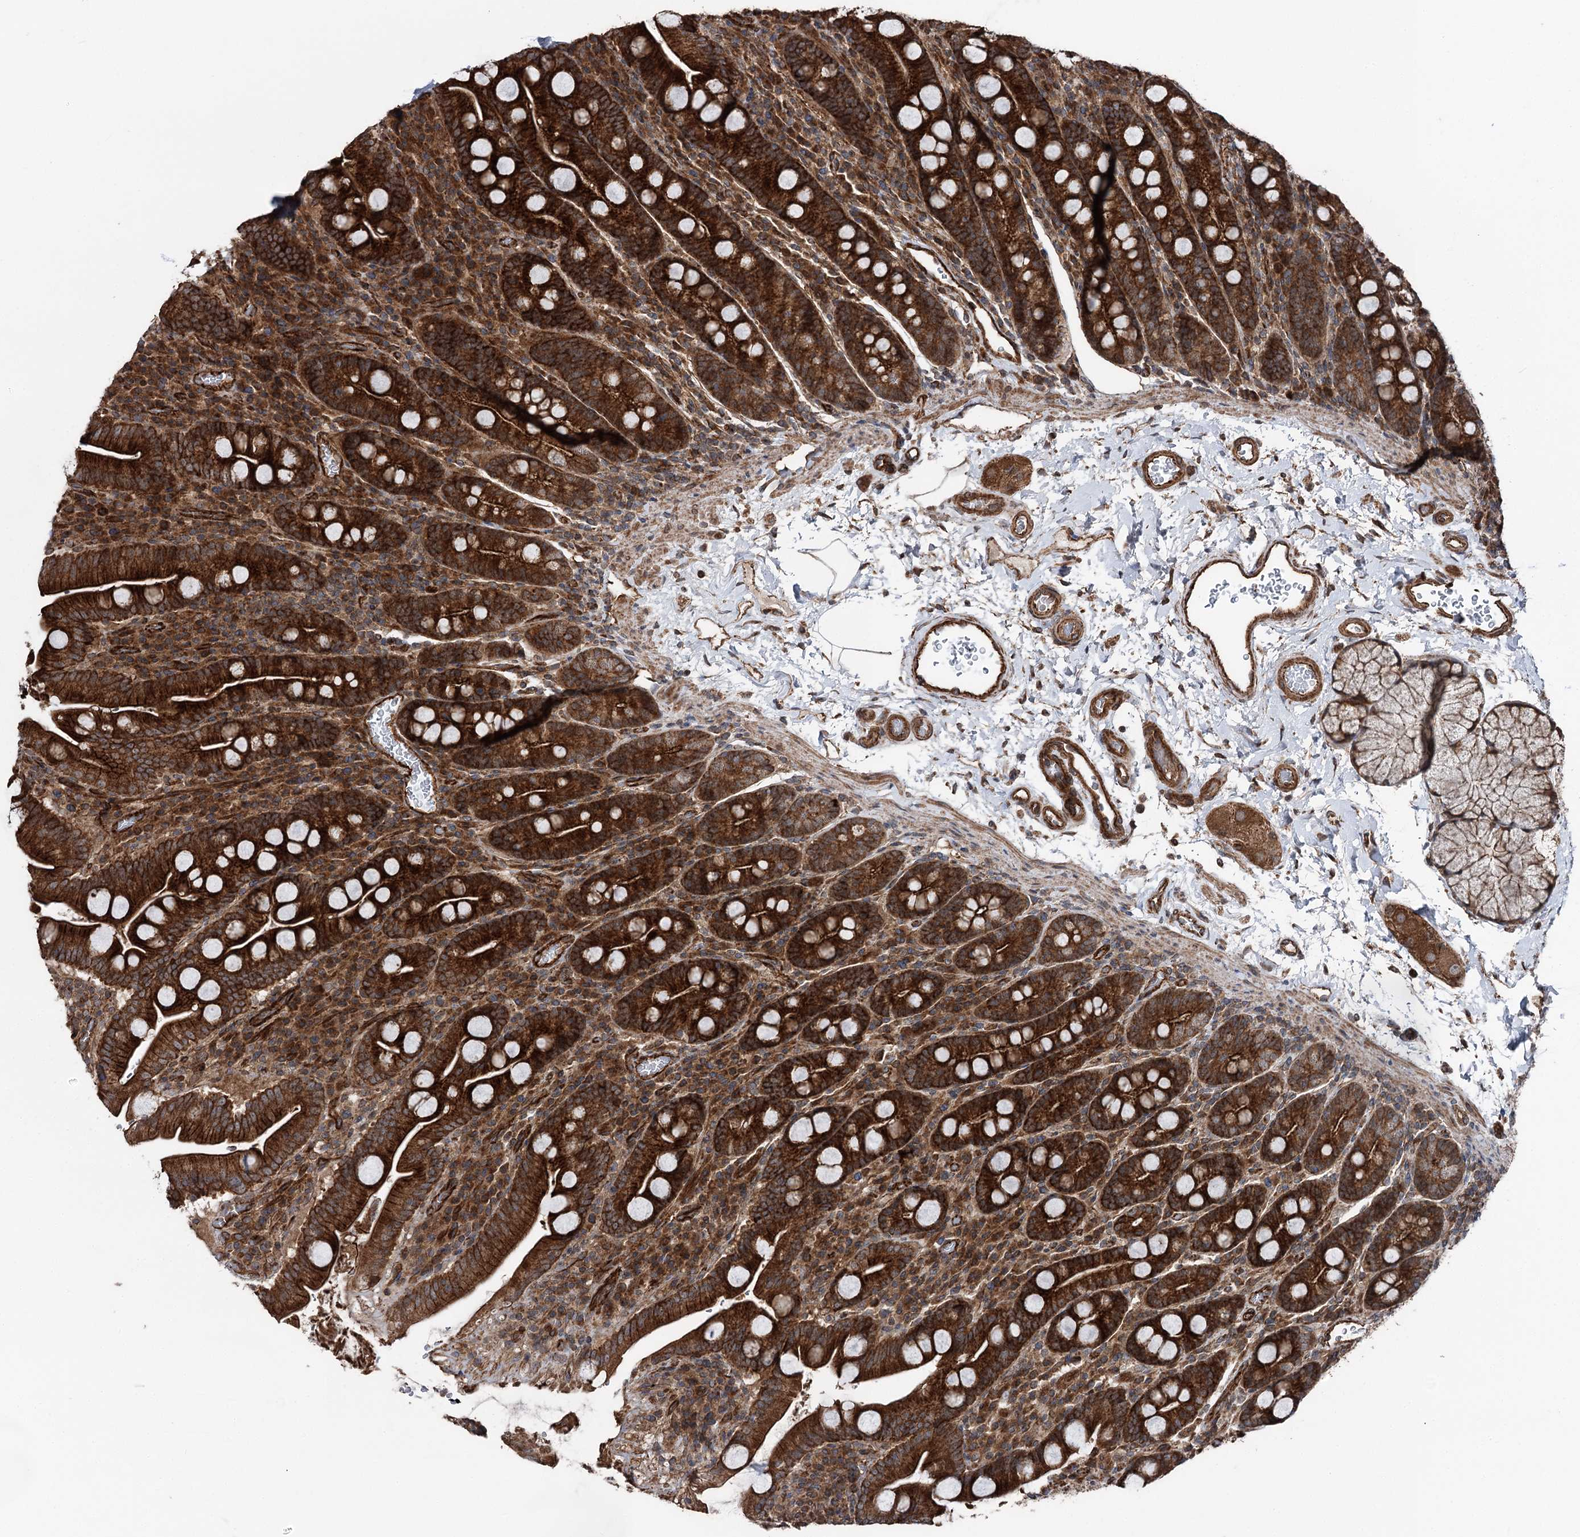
{"staining": {"intensity": "strong", "quantity": ">75%", "location": "cytoplasmic/membranous"}, "tissue": "duodenum", "cell_type": "Glandular cells", "image_type": "normal", "snomed": [{"axis": "morphology", "description": "Normal tissue, NOS"}, {"axis": "topography", "description": "Duodenum"}], "caption": "Brown immunohistochemical staining in benign human duodenum reveals strong cytoplasmic/membranous expression in approximately >75% of glandular cells.", "gene": "ITFG2", "patient": {"sex": "male", "age": 35}}